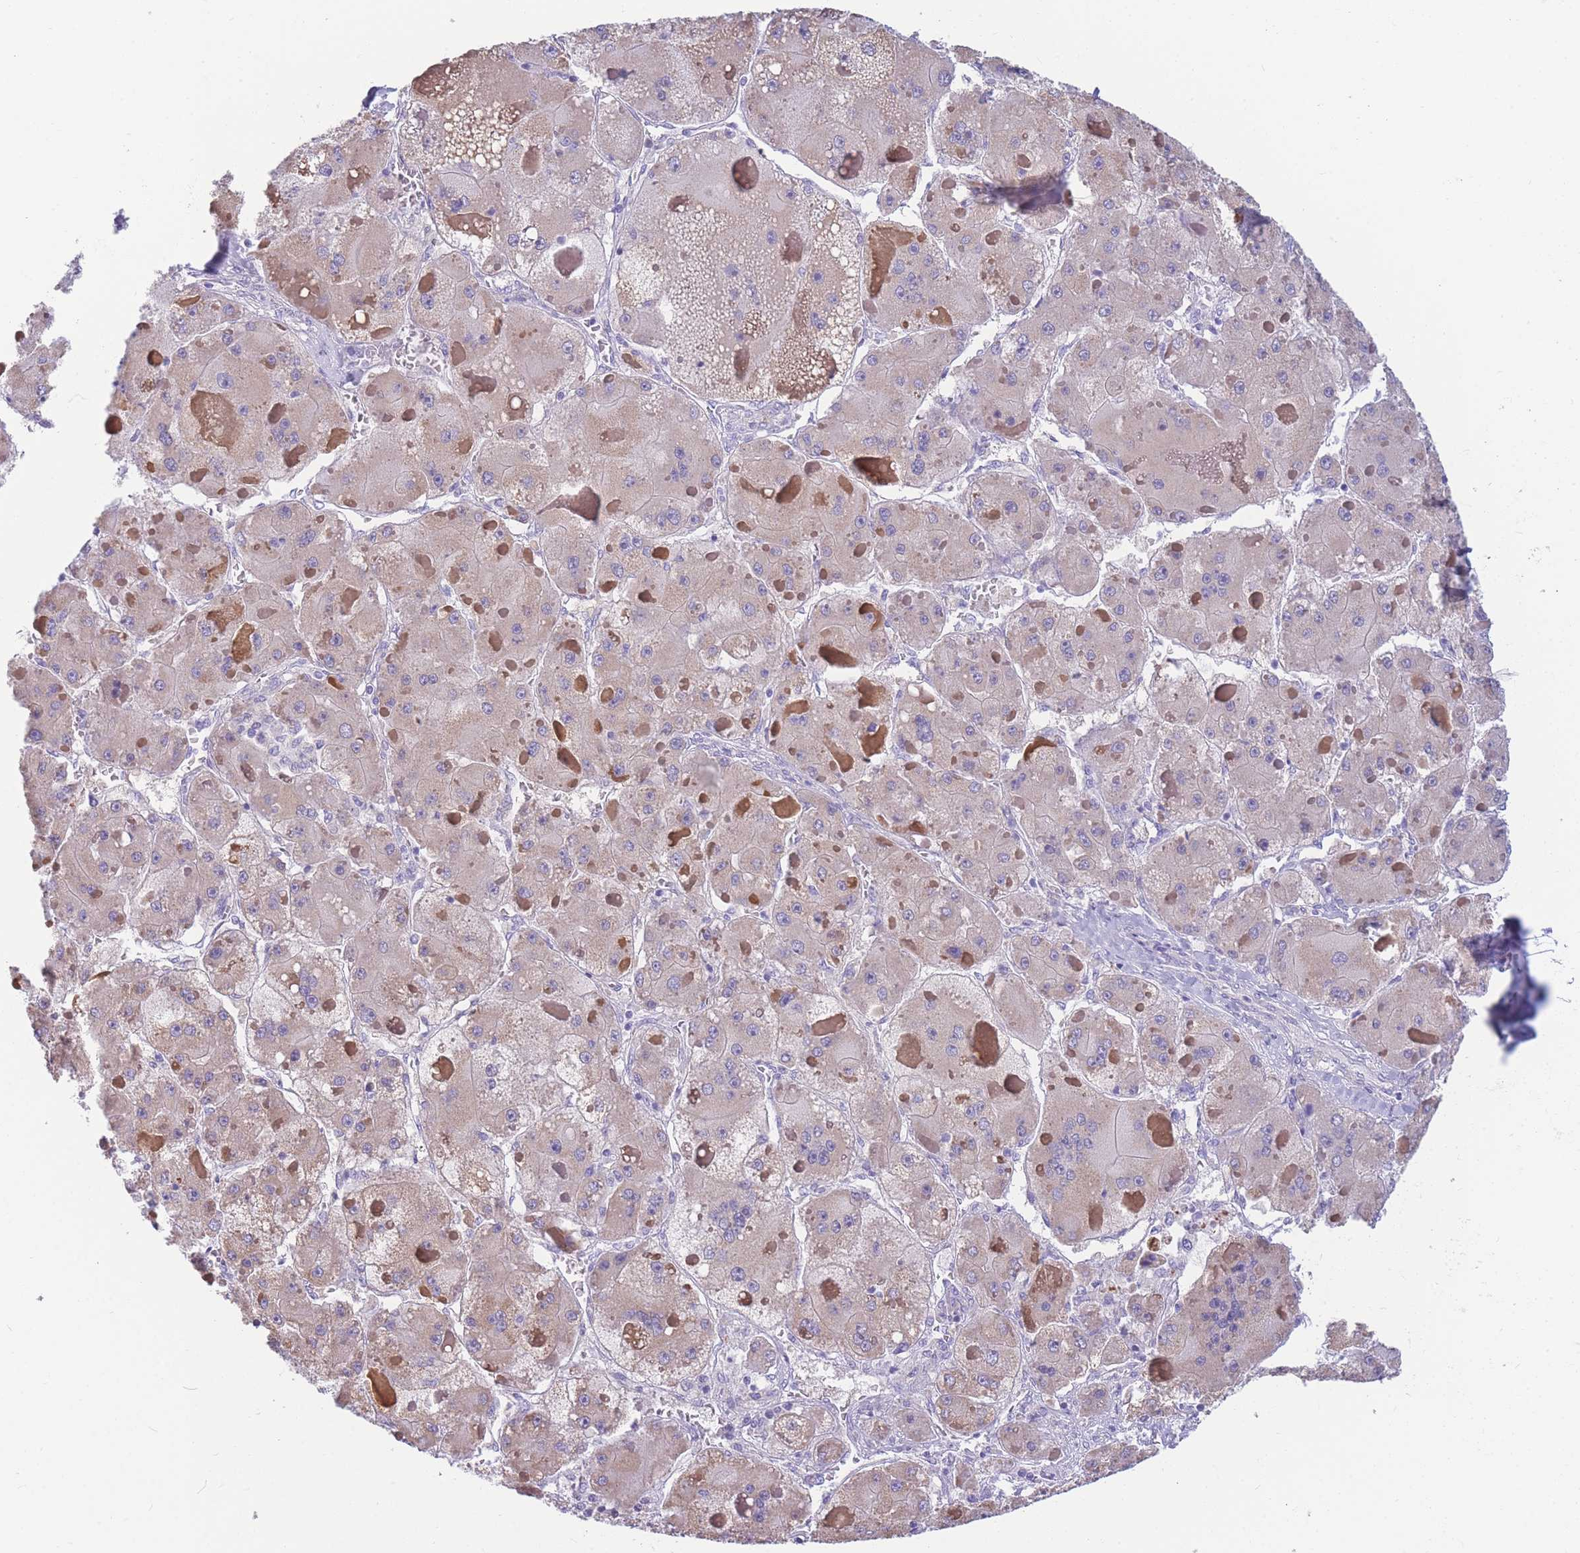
{"staining": {"intensity": "weak", "quantity": ">75%", "location": "cytoplasmic/membranous"}, "tissue": "liver cancer", "cell_type": "Tumor cells", "image_type": "cancer", "snomed": [{"axis": "morphology", "description": "Carcinoma, Hepatocellular, NOS"}, {"axis": "topography", "description": "Liver"}], "caption": "Human liver cancer stained with a brown dye demonstrates weak cytoplasmic/membranous positive positivity in about >75% of tumor cells.", "gene": "DHRS11", "patient": {"sex": "female", "age": 73}}